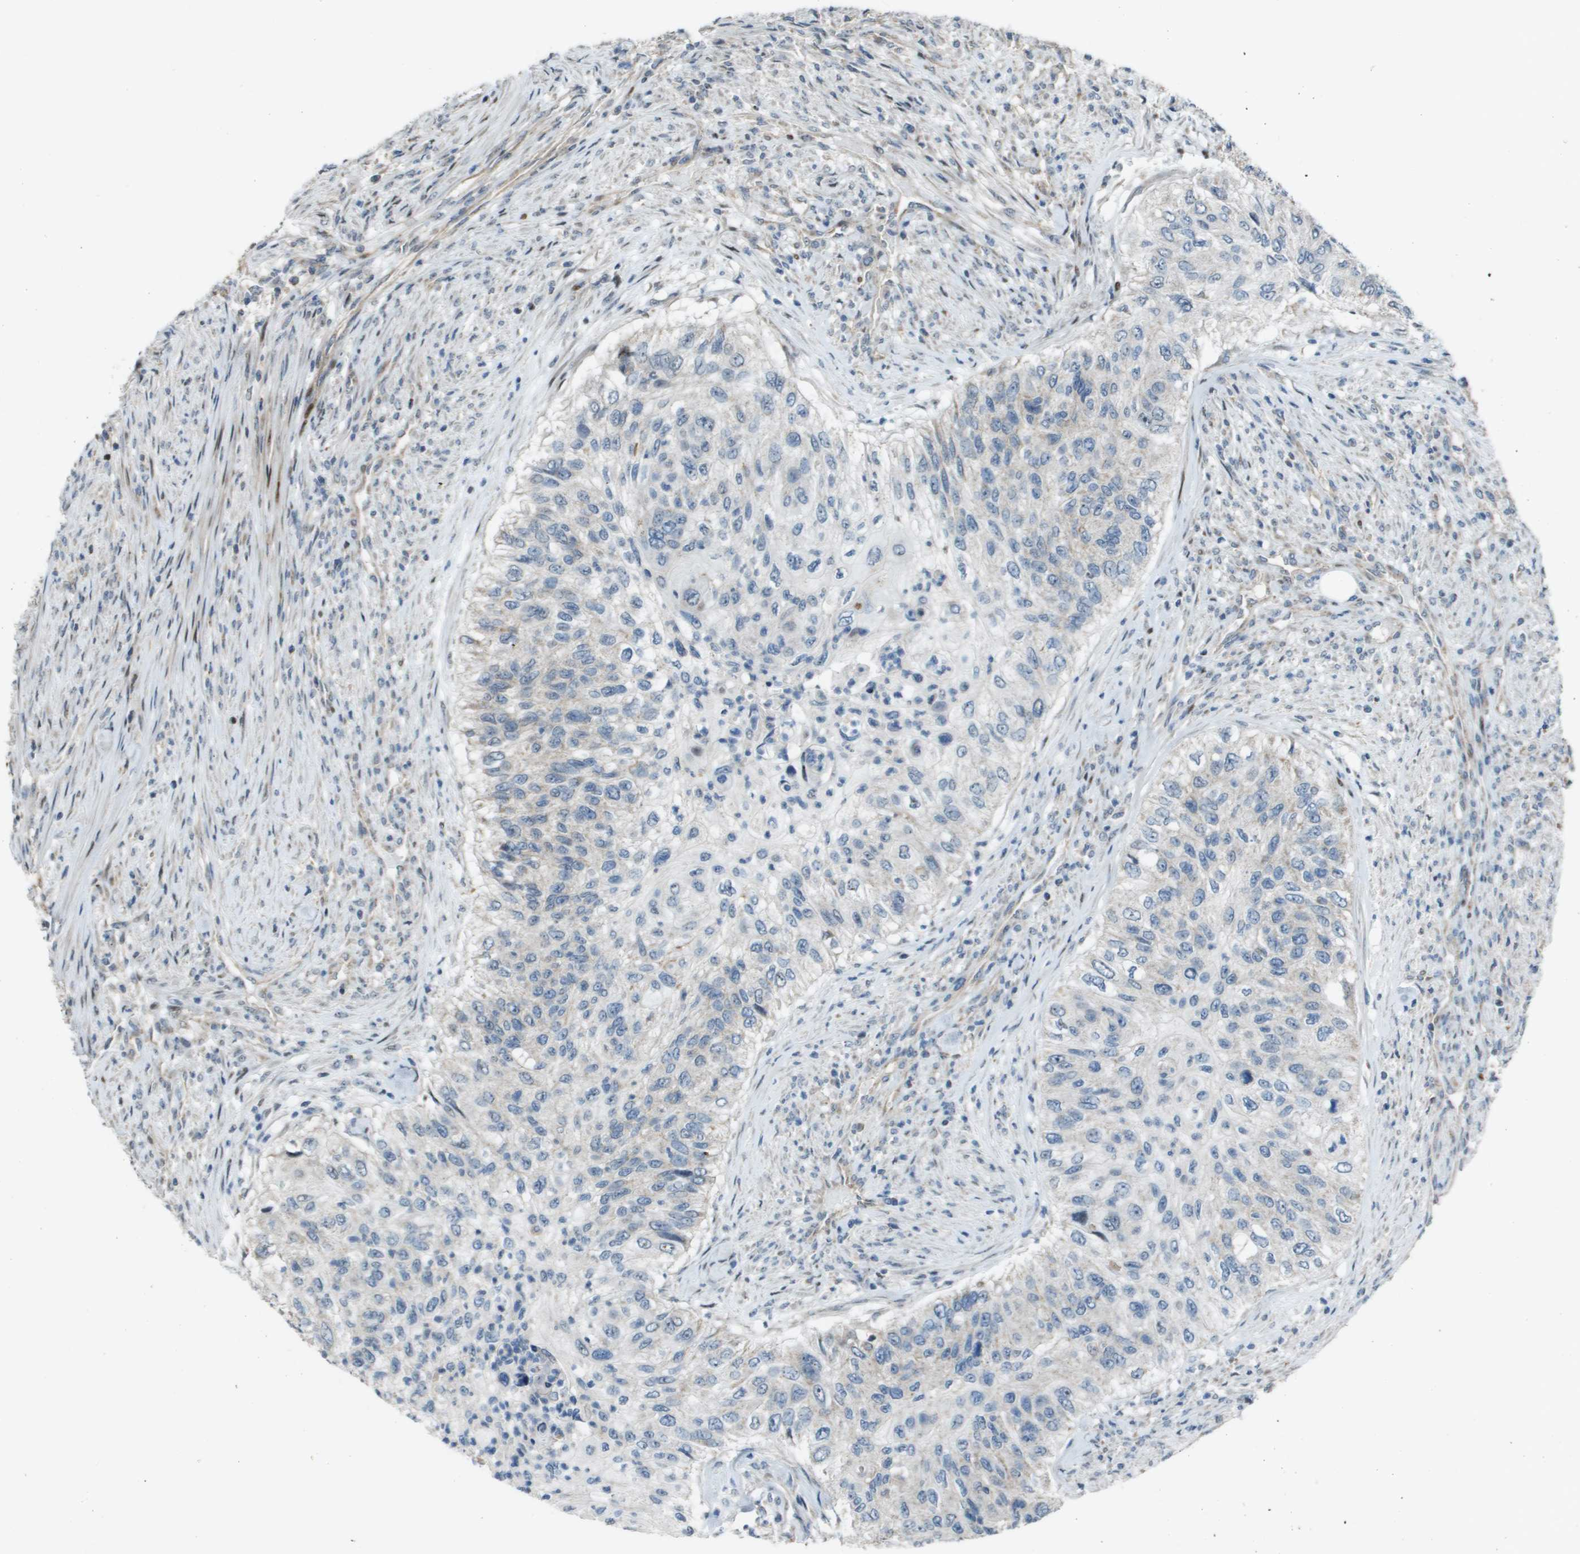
{"staining": {"intensity": "negative", "quantity": "none", "location": "none"}, "tissue": "urothelial cancer", "cell_type": "Tumor cells", "image_type": "cancer", "snomed": [{"axis": "morphology", "description": "Urothelial carcinoma, High grade"}, {"axis": "topography", "description": "Urinary bladder"}], "caption": "This micrograph is of high-grade urothelial carcinoma stained with immunohistochemistry (IHC) to label a protein in brown with the nuclei are counter-stained blue. There is no staining in tumor cells.", "gene": "MGAT3", "patient": {"sex": "female", "age": 60}}